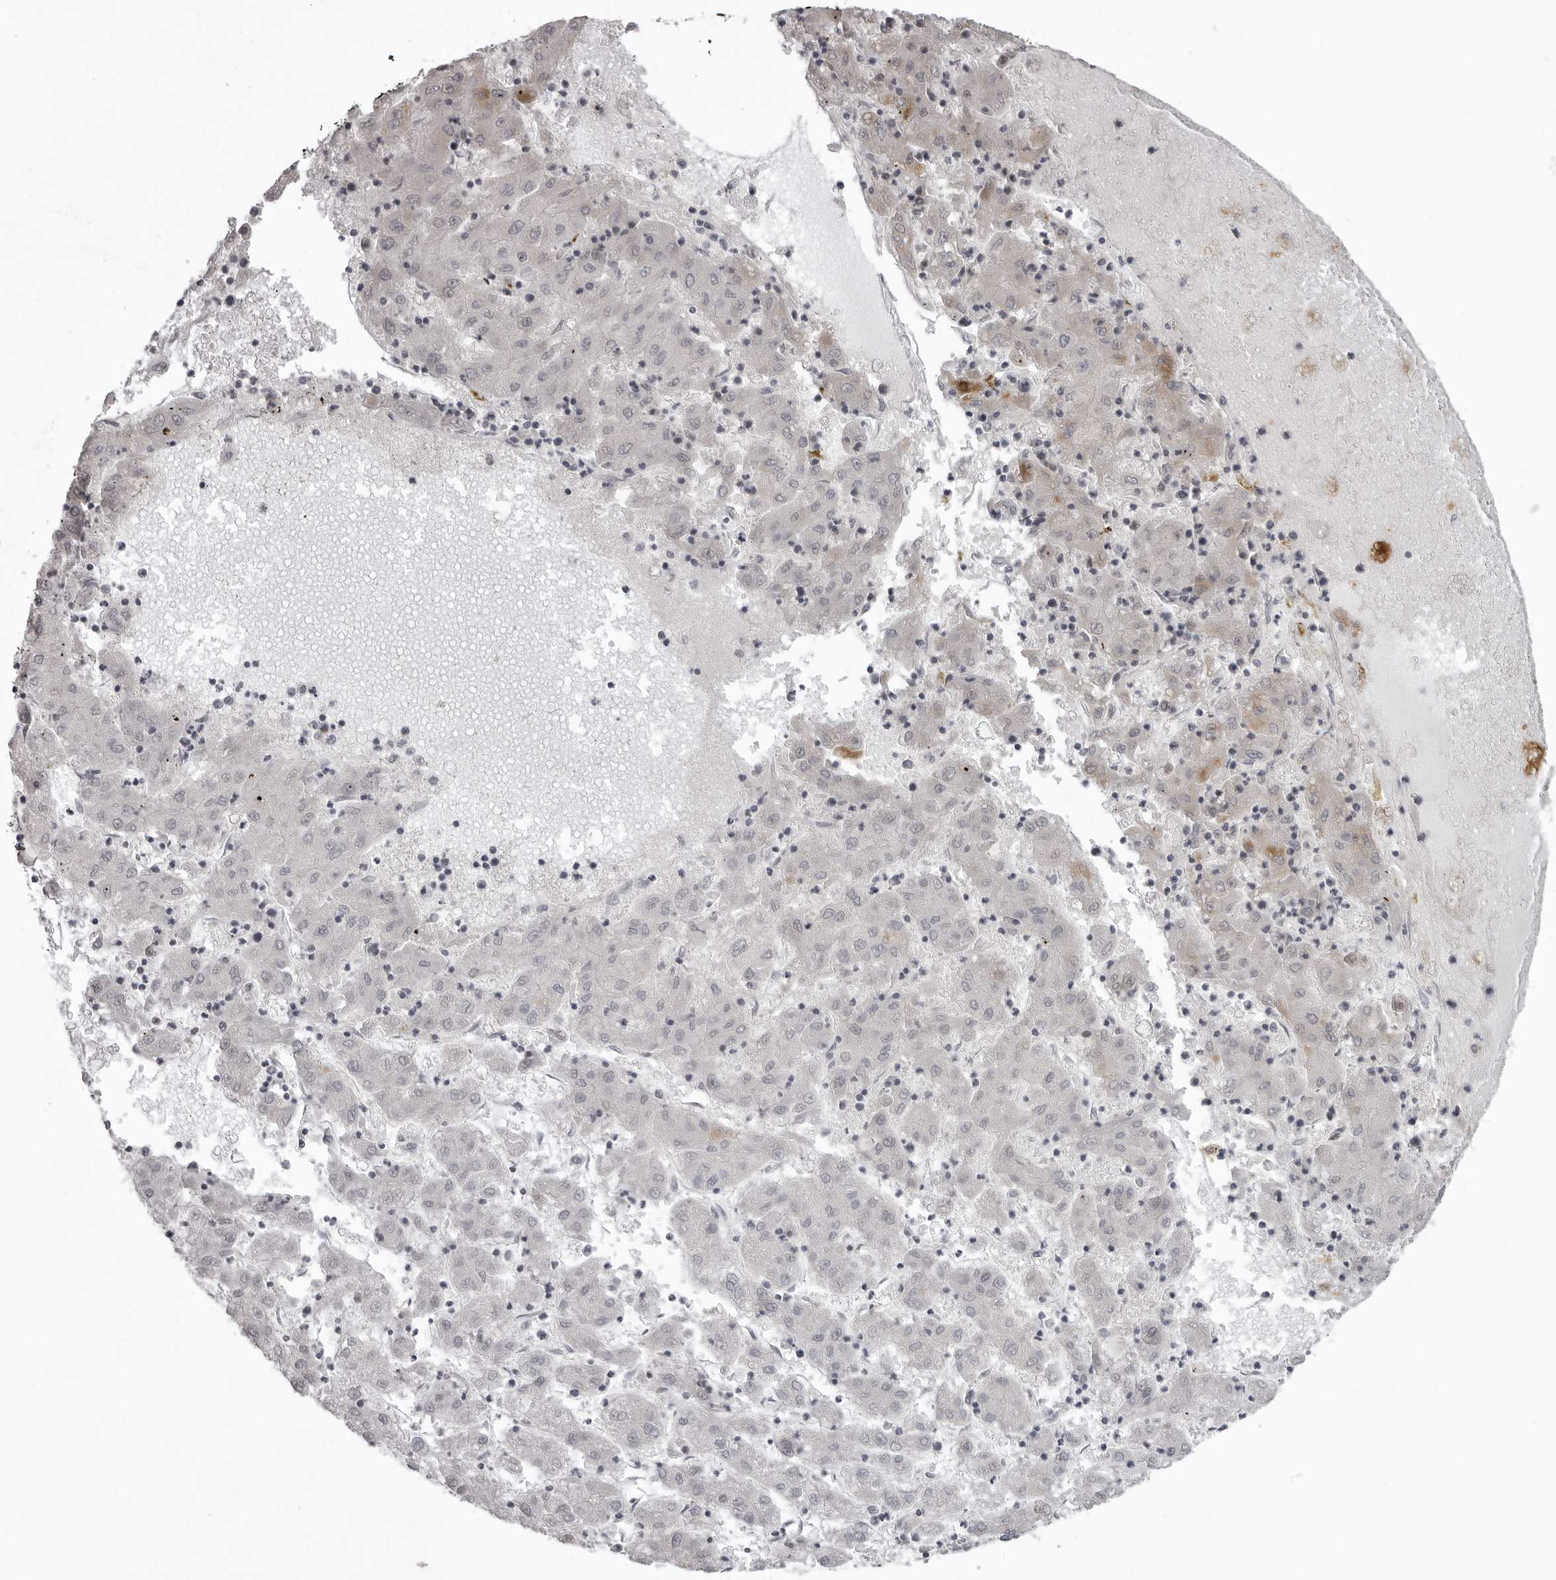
{"staining": {"intensity": "negative", "quantity": "none", "location": "none"}, "tissue": "liver cancer", "cell_type": "Tumor cells", "image_type": "cancer", "snomed": [{"axis": "morphology", "description": "Carcinoma, Hepatocellular, NOS"}, {"axis": "topography", "description": "Liver"}], "caption": "Histopathology image shows no protein staining in tumor cells of hepatocellular carcinoma (liver) tissue.", "gene": "HELZ", "patient": {"sex": "male", "age": 72}}